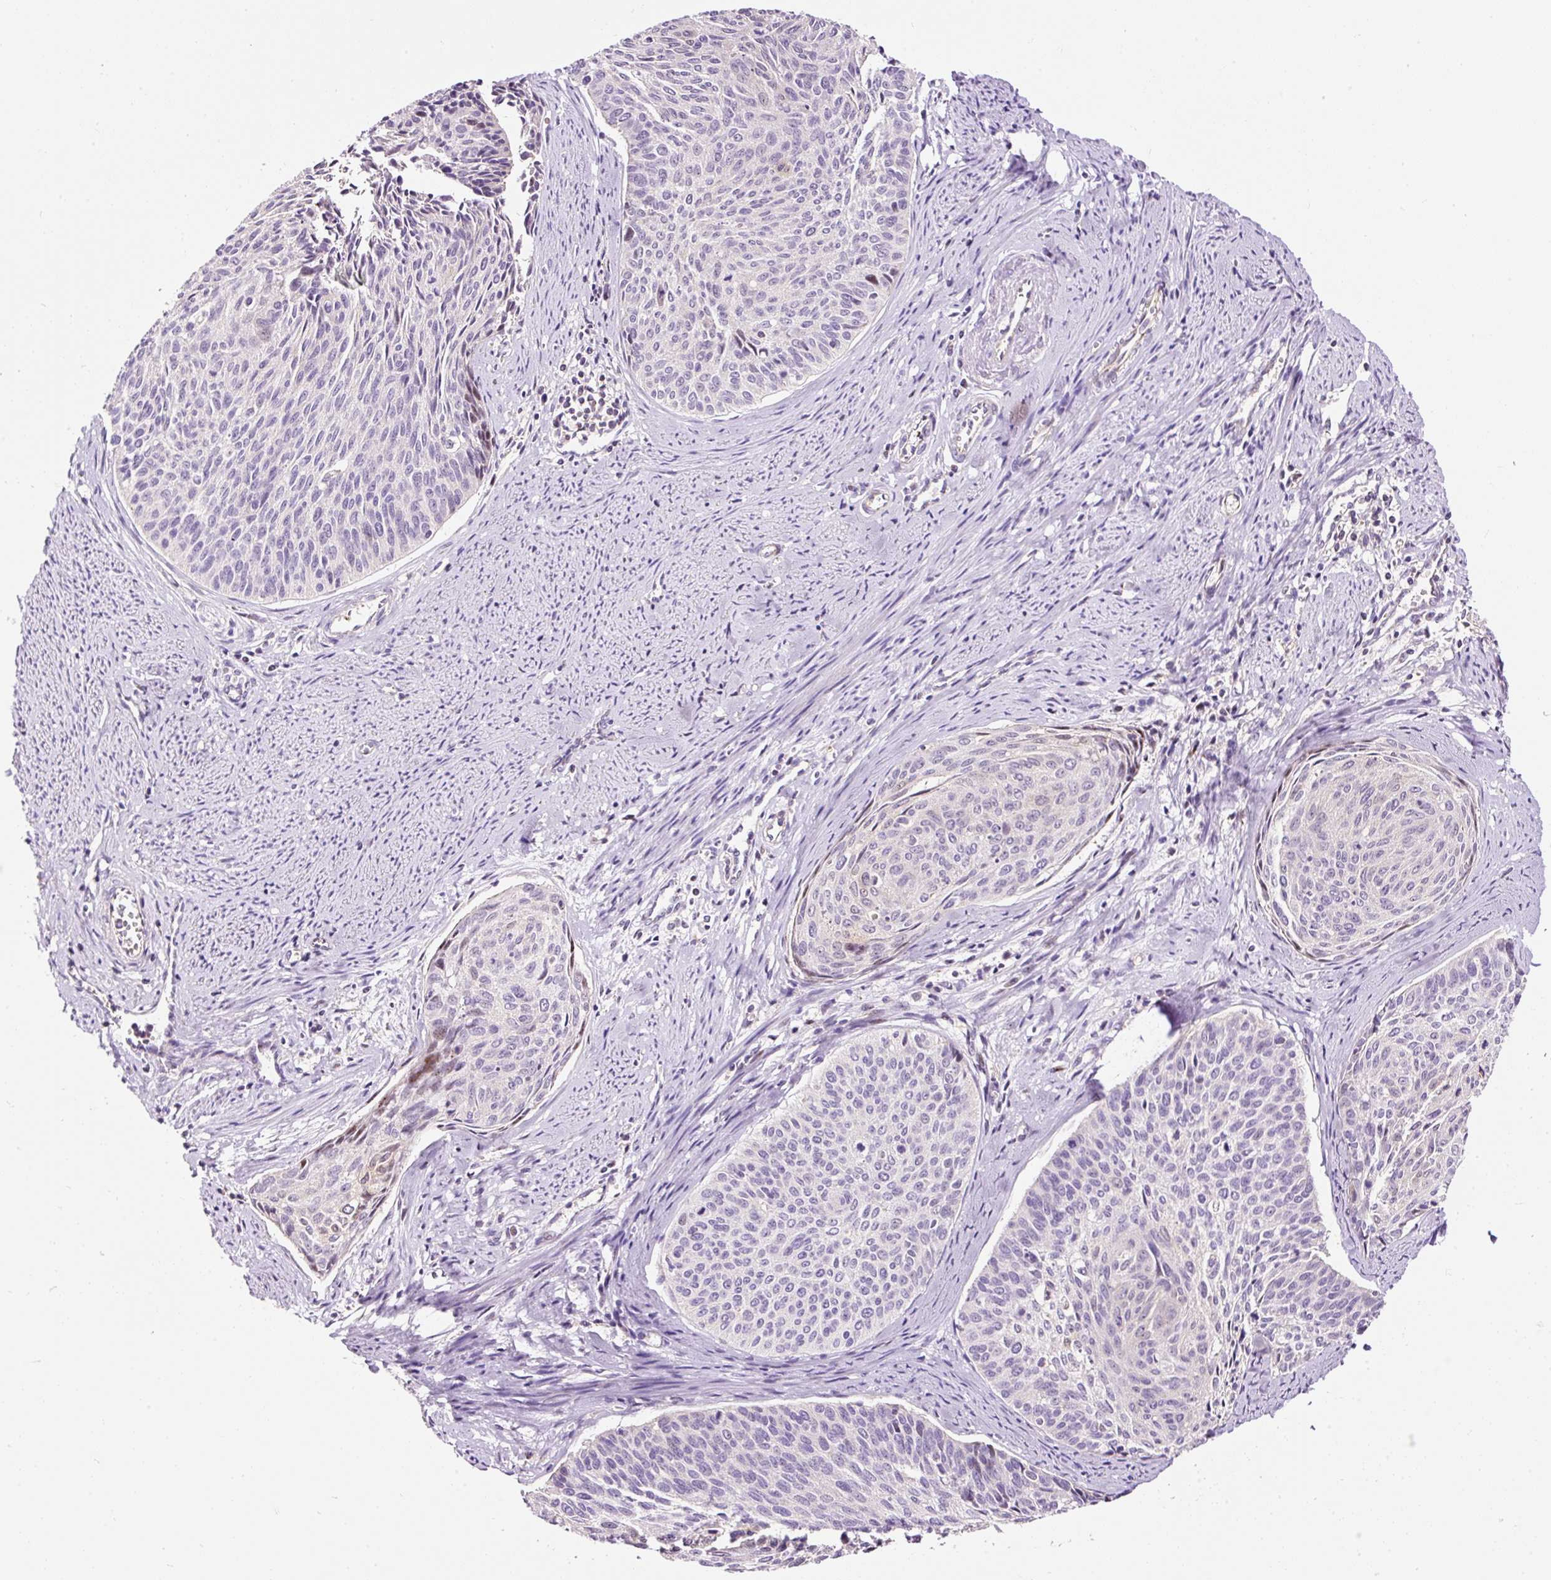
{"staining": {"intensity": "negative", "quantity": "none", "location": "none"}, "tissue": "cervical cancer", "cell_type": "Tumor cells", "image_type": "cancer", "snomed": [{"axis": "morphology", "description": "Squamous cell carcinoma, NOS"}, {"axis": "topography", "description": "Cervix"}], "caption": "A photomicrograph of cervical cancer (squamous cell carcinoma) stained for a protein exhibits no brown staining in tumor cells.", "gene": "BOLA3", "patient": {"sex": "female", "age": 55}}